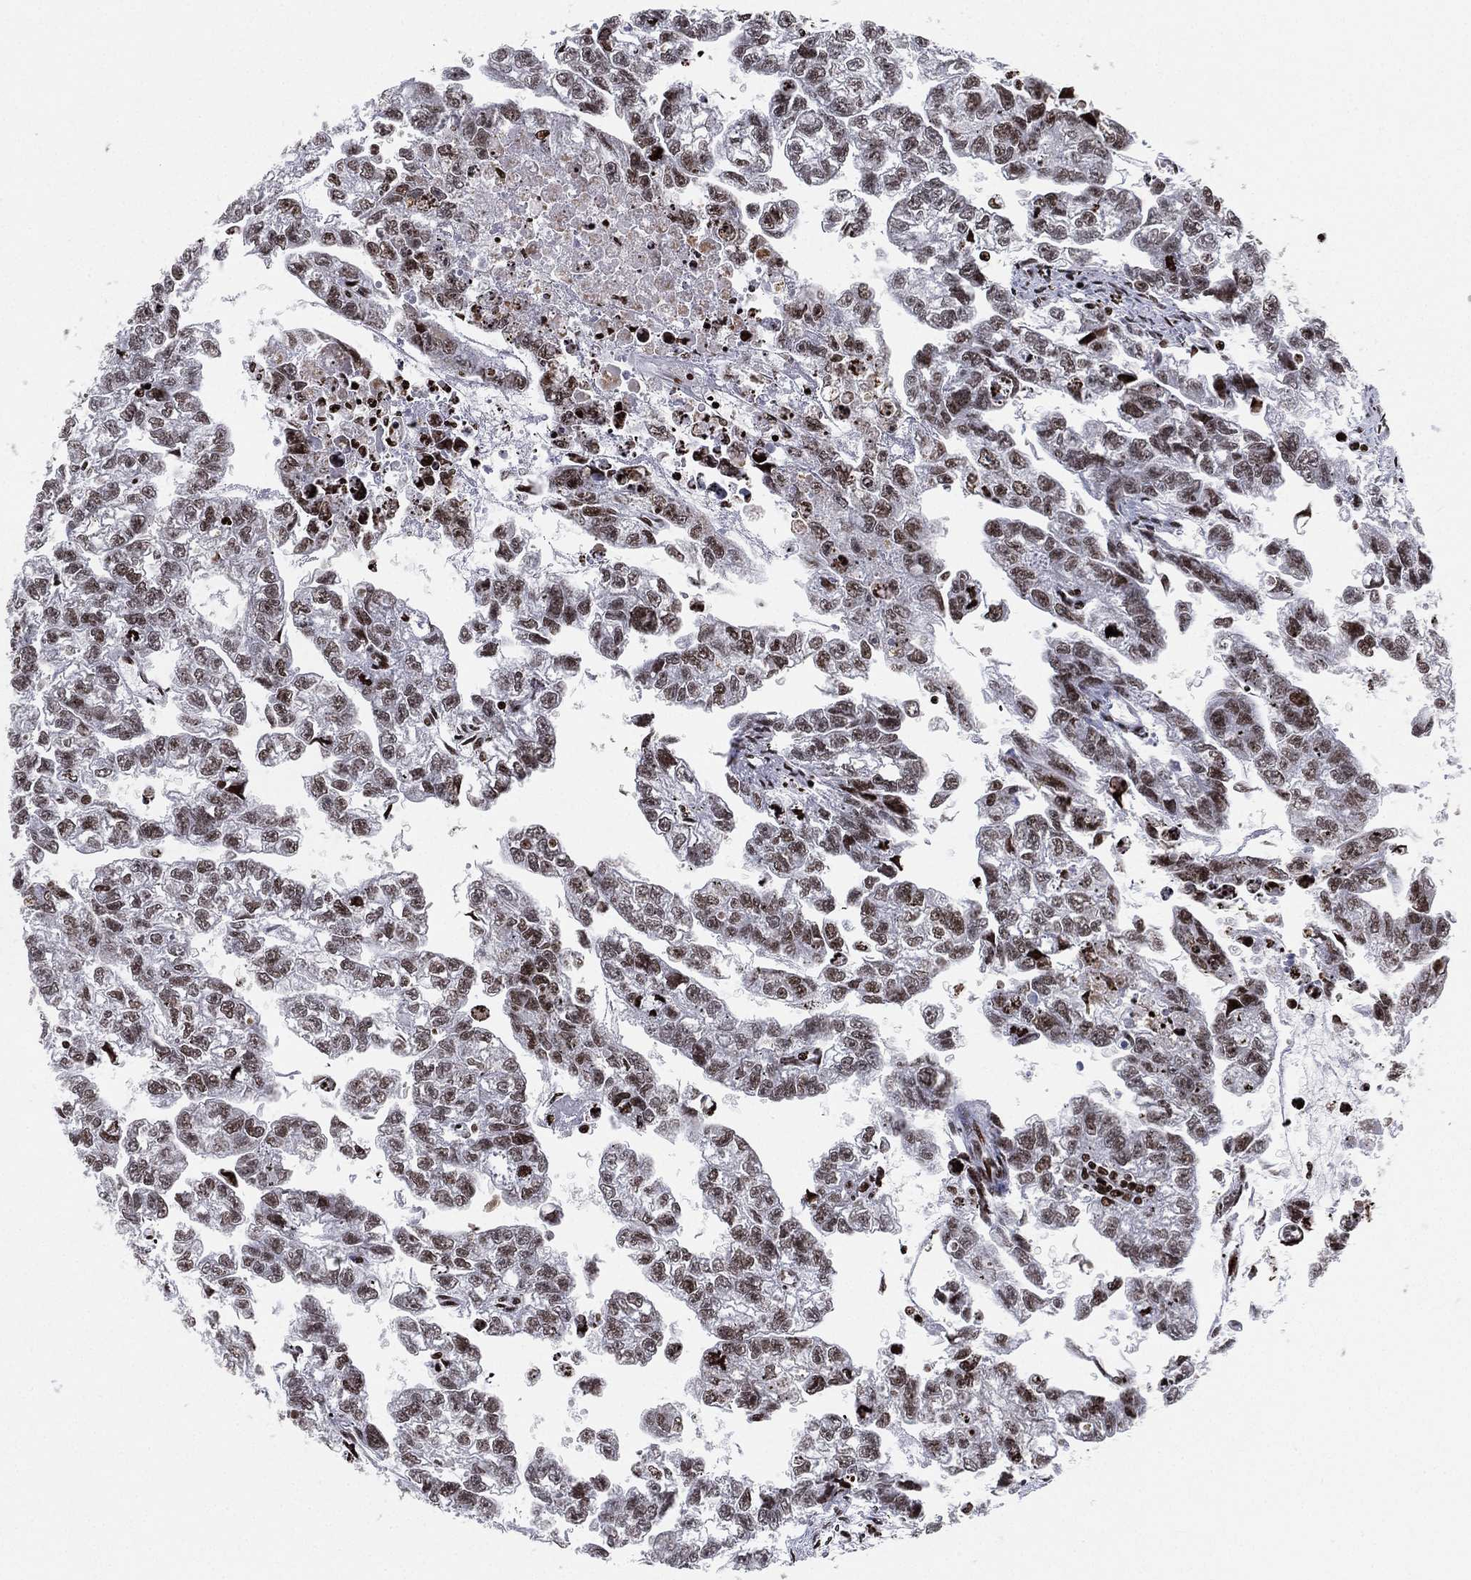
{"staining": {"intensity": "weak", "quantity": "25%-75%", "location": "nuclear"}, "tissue": "testis cancer", "cell_type": "Tumor cells", "image_type": "cancer", "snomed": [{"axis": "morphology", "description": "Carcinoma, Embryonal, NOS"}, {"axis": "morphology", "description": "Teratoma, malignant, NOS"}, {"axis": "topography", "description": "Testis"}], "caption": "A low amount of weak nuclear expression is seen in approximately 25%-75% of tumor cells in testis cancer tissue.", "gene": "MFSD14A", "patient": {"sex": "male", "age": 44}}